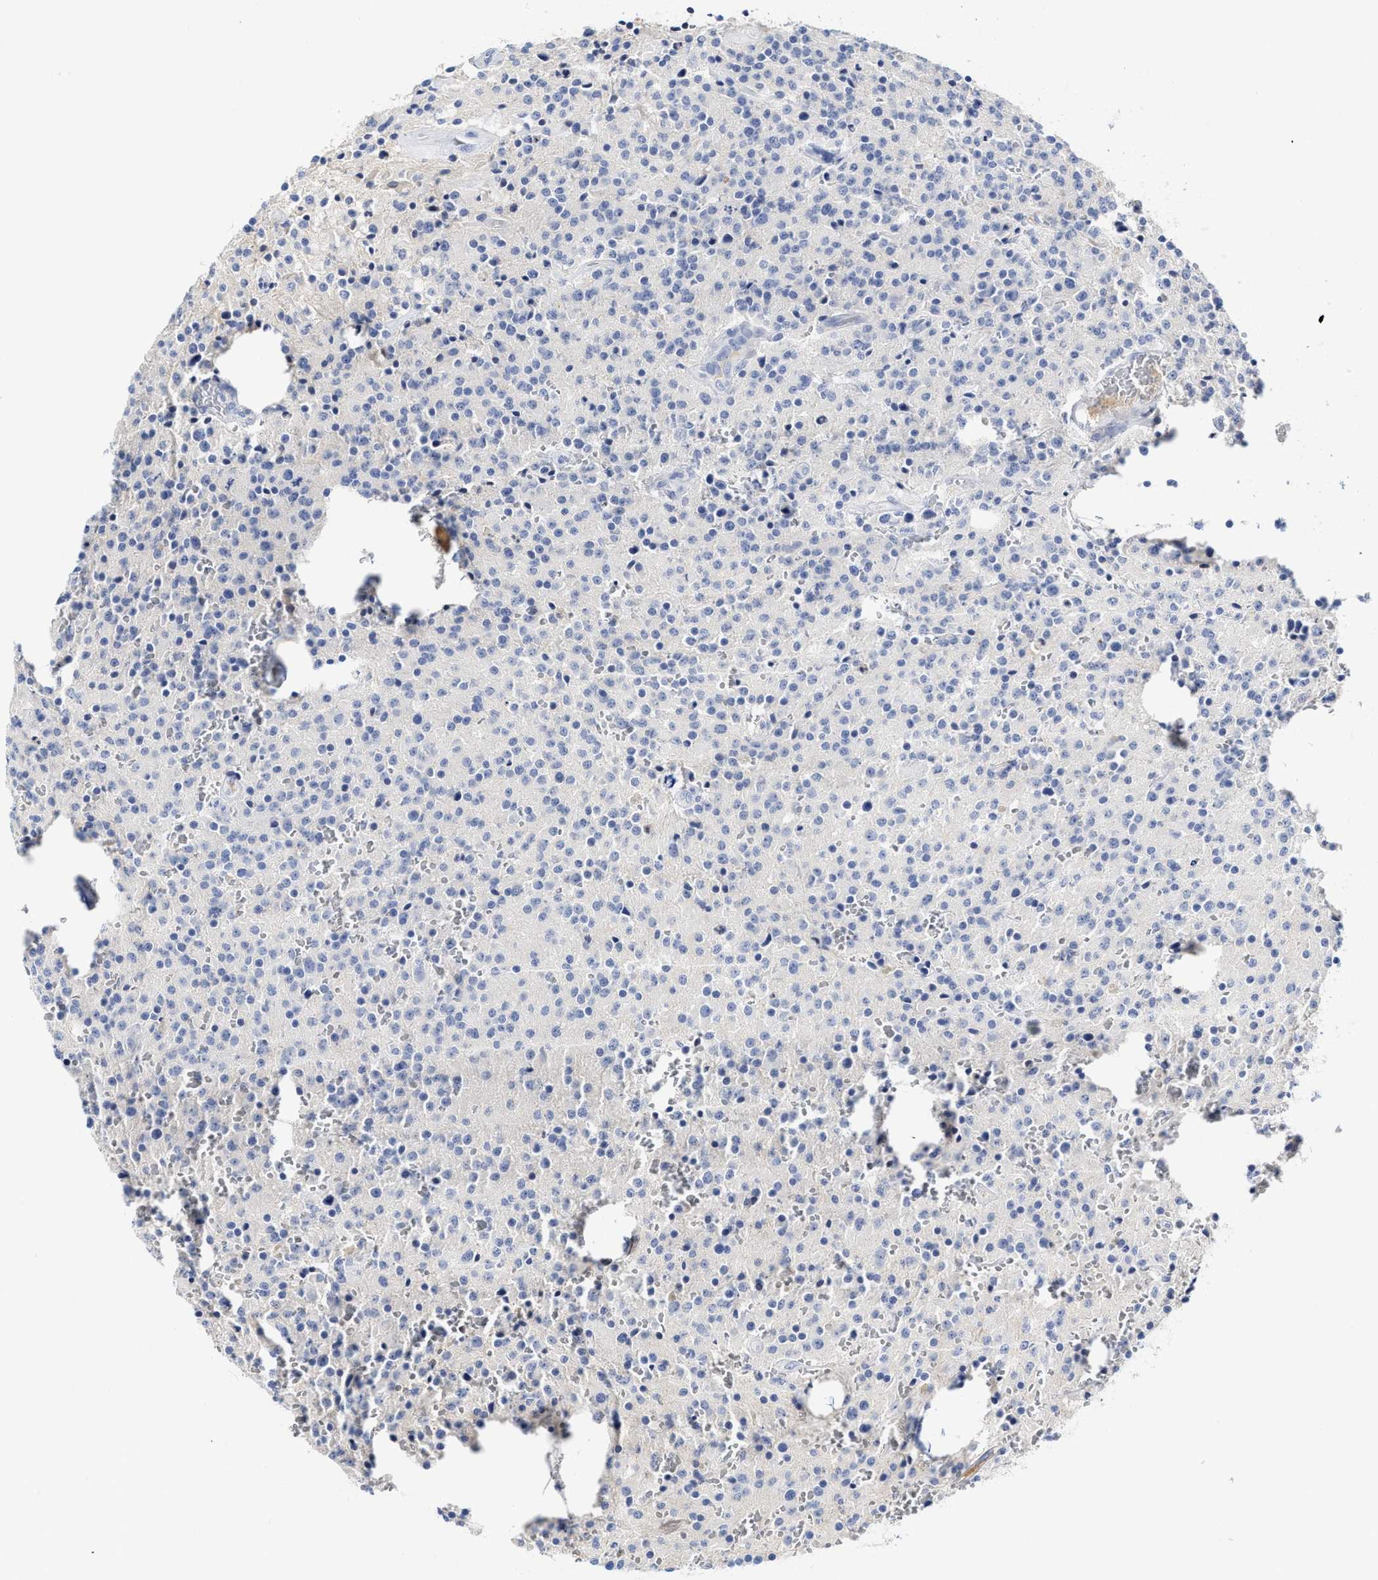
{"staining": {"intensity": "negative", "quantity": "none", "location": "none"}, "tissue": "glioma", "cell_type": "Tumor cells", "image_type": "cancer", "snomed": [{"axis": "morphology", "description": "Glioma, malignant, Low grade"}, {"axis": "topography", "description": "Brain"}], "caption": "This is an IHC photomicrograph of human glioma. There is no expression in tumor cells.", "gene": "C2", "patient": {"sex": "male", "age": 58}}